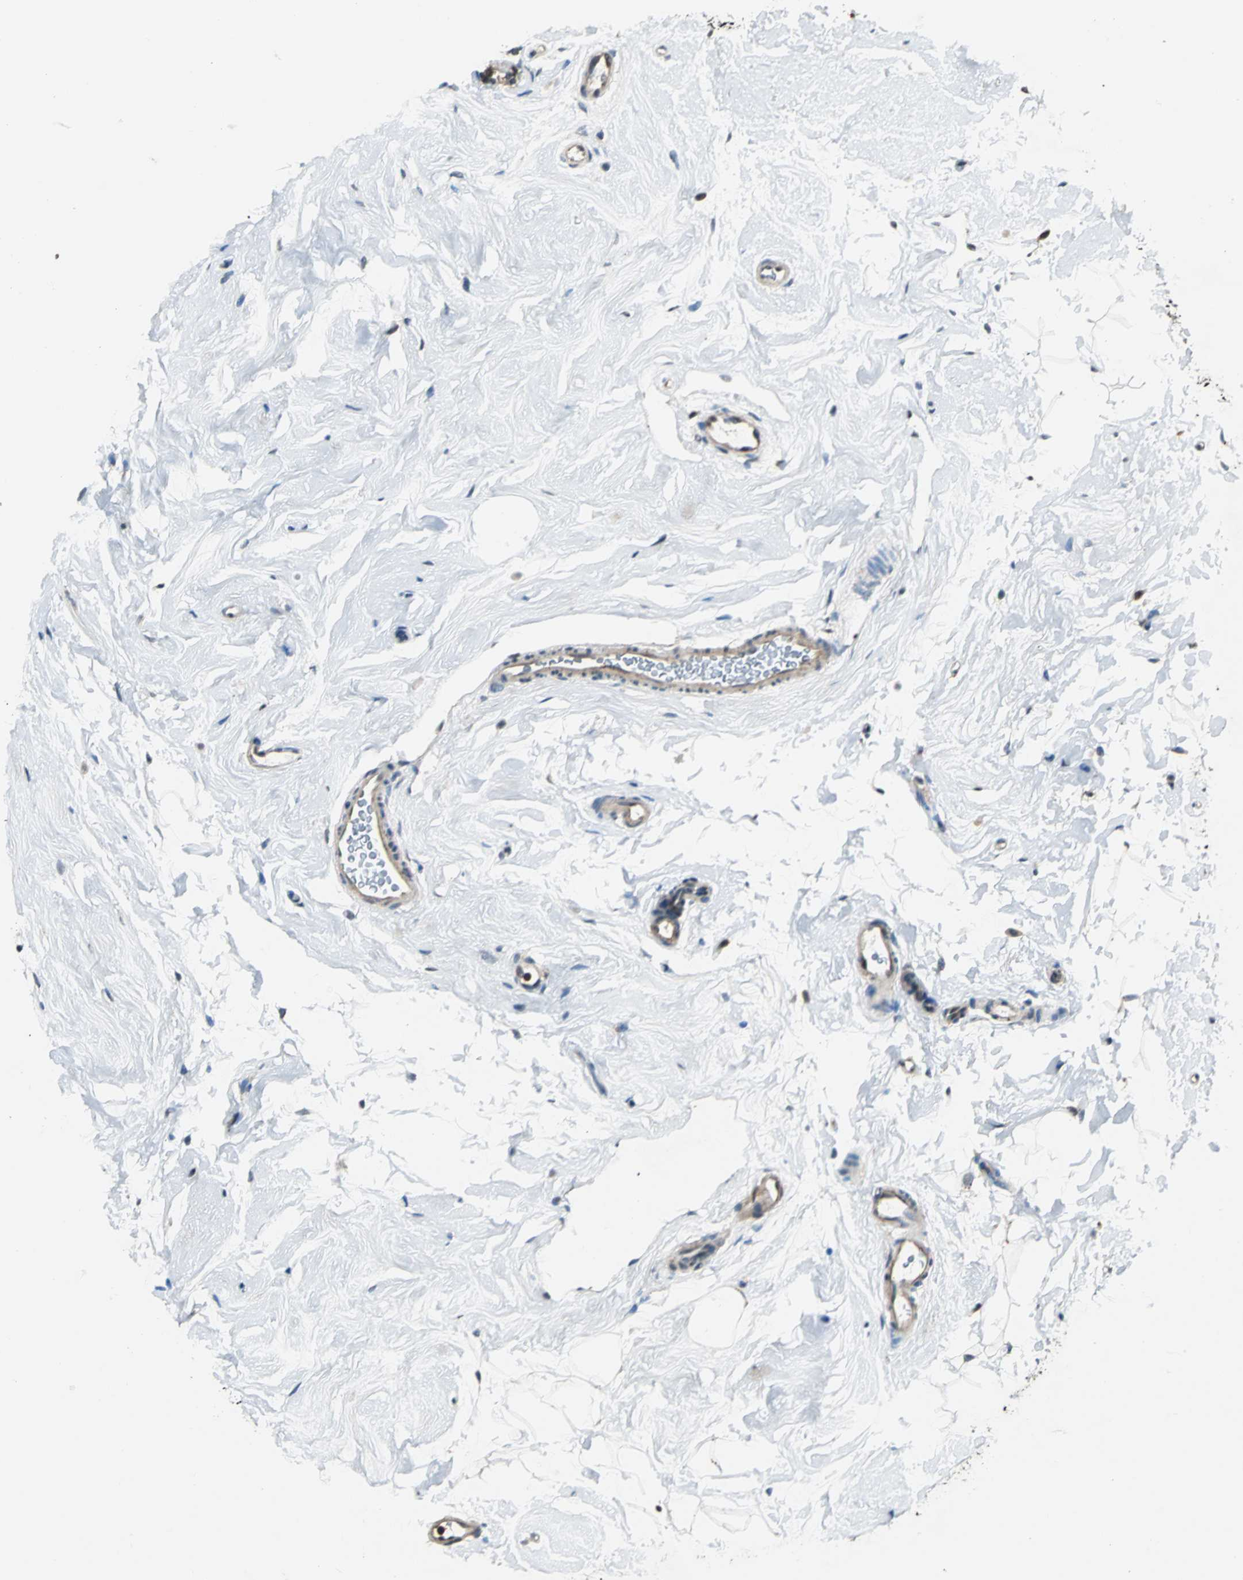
{"staining": {"intensity": "negative", "quantity": "none", "location": "none"}, "tissue": "breast", "cell_type": "Adipocytes", "image_type": "normal", "snomed": [{"axis": "morphology", "description": "Normal tissue, NOS"}, {"axis": "topography", "description": "Breast"}], "caption": "A photomicrograph of breast stained for a protein shows no brown staining in adipocytes.", "gene": "PPP1R13L", "patient": {"sex": "female", "age": 52}}